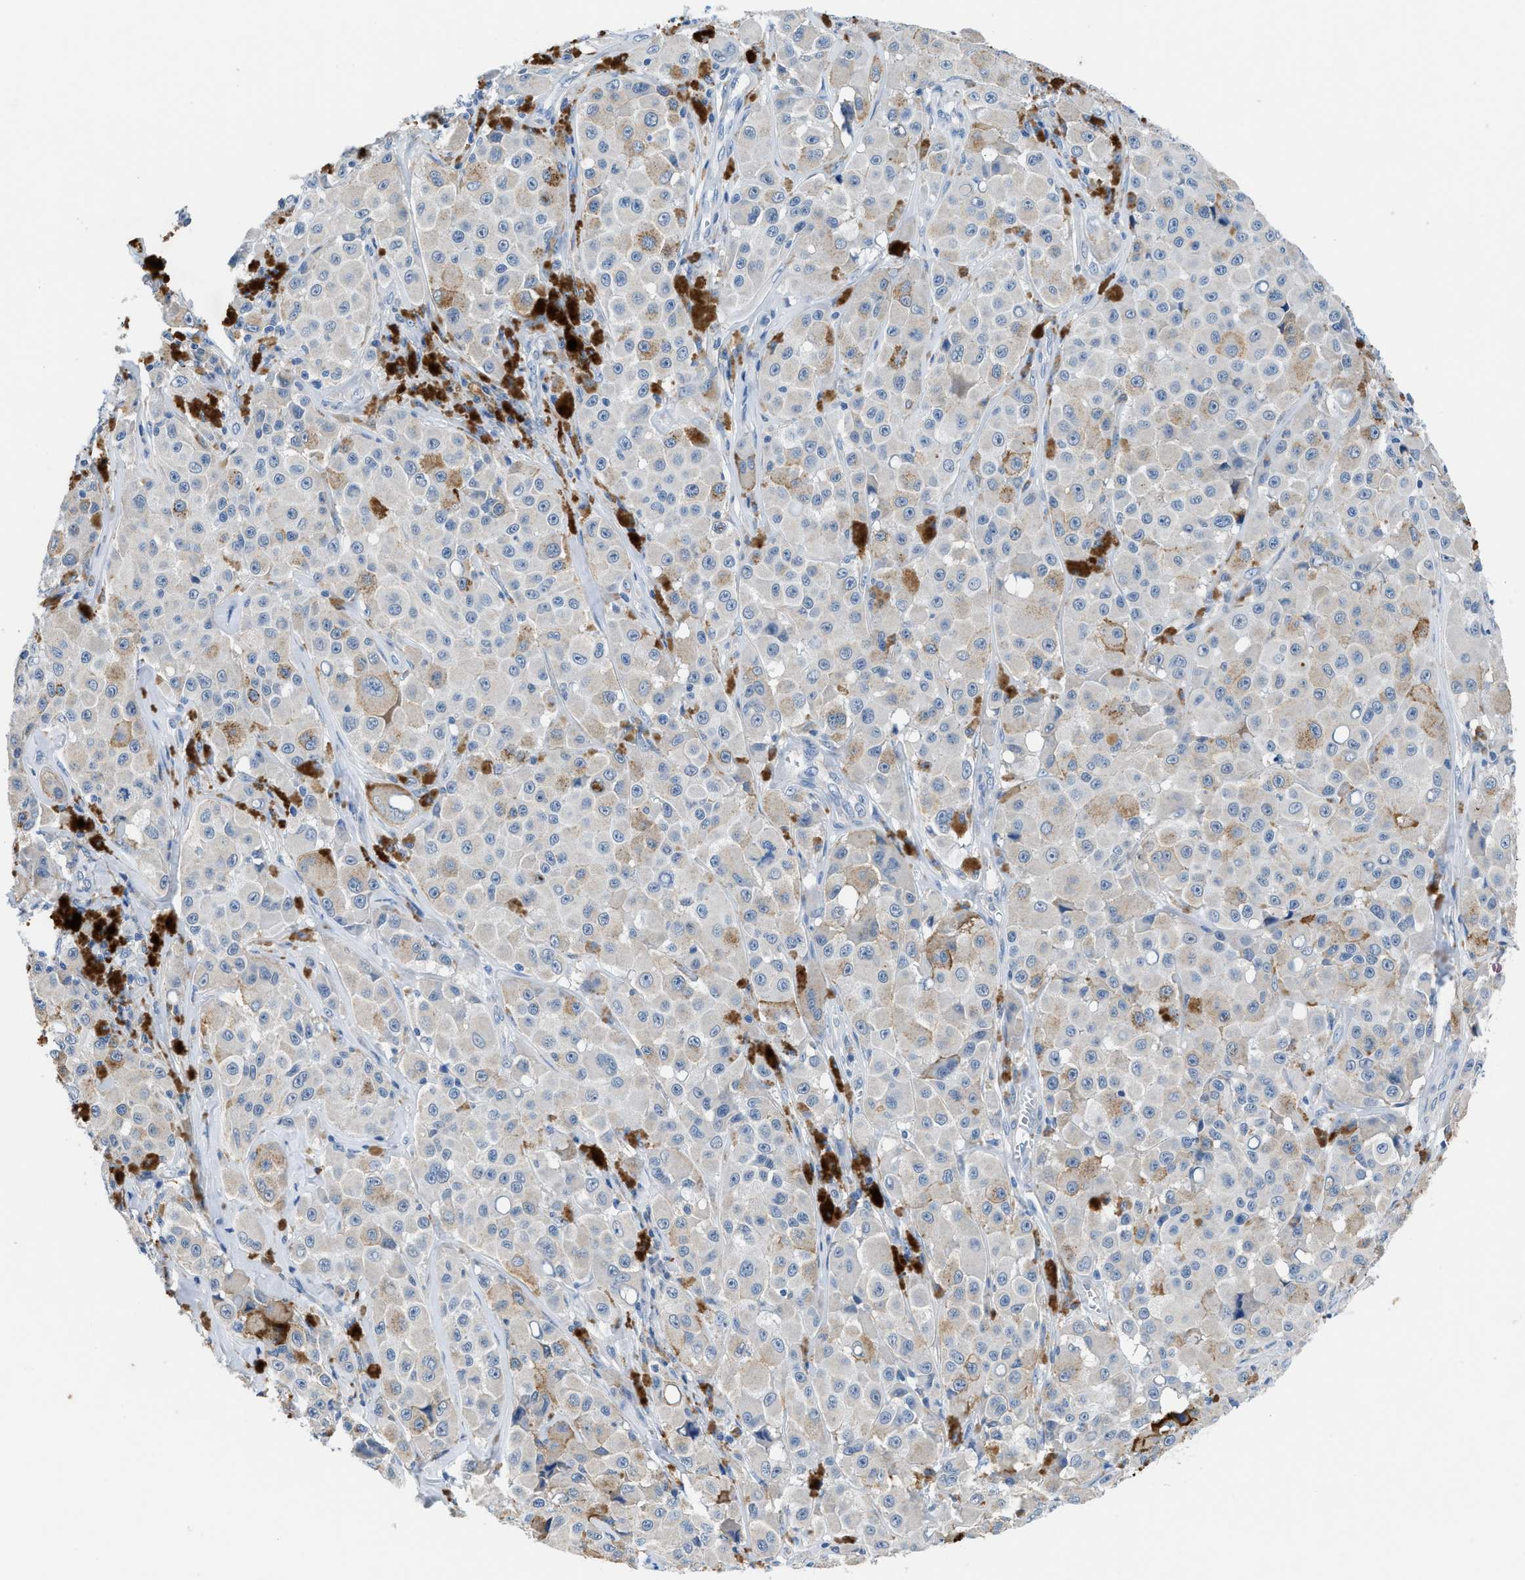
{"staining": {"intensity": "weak", "quantity": "<25%", "location": "cytoplasmic/membranous"}, "tissue": "melanoma", "cell_type": "Tumor cells", "image_type": "cancer", "snomed": [{"axis": "morphology", "description": "Malignant melanoma, NOS"}, {"axis": "topography", "description": "Skin"}], "caption": "This is an immunohistochemistry (IHC) photomicrograph of melanoma. There is no staining in tumor cells.", "gene": "SLC10A6", "patient": {"sex": "male", "age": 84}}